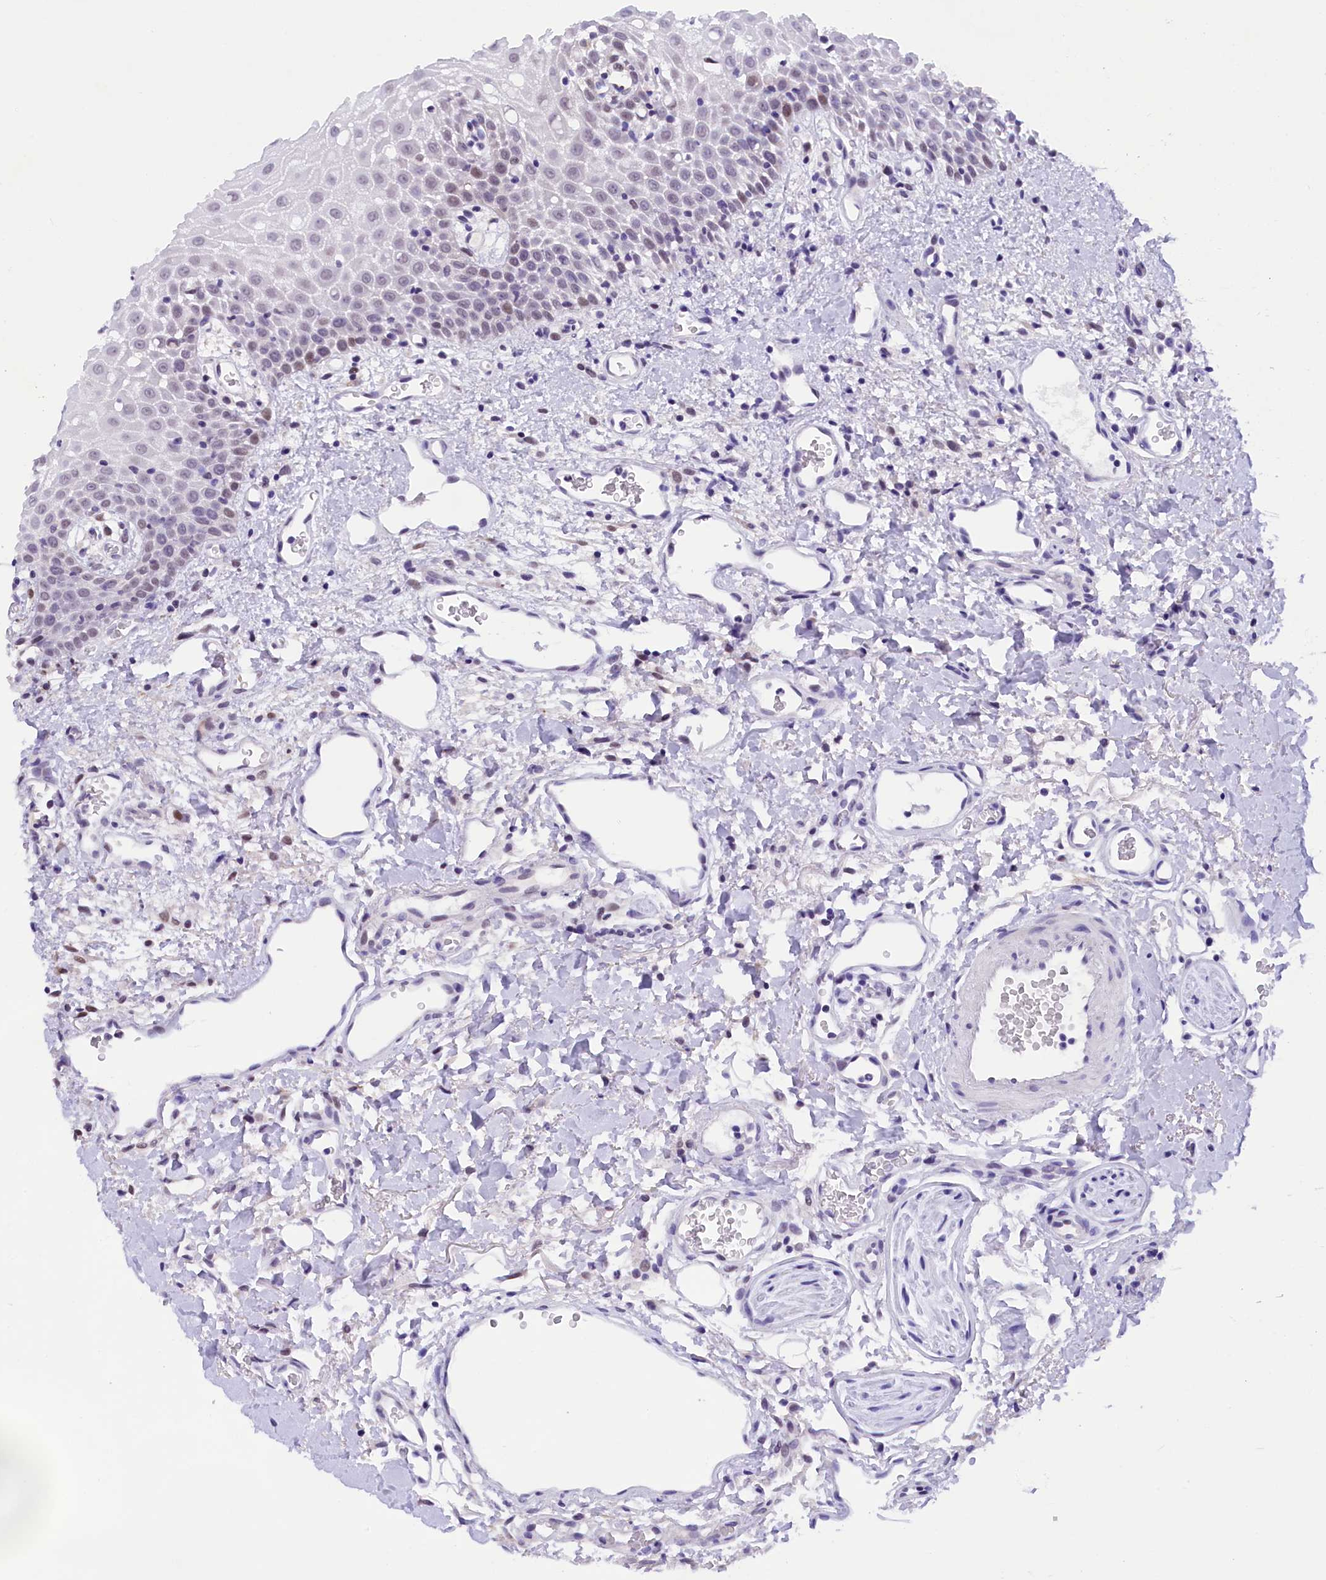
{"staining": {"intensity": "weak", "quantity": "<25%", "location": "nuclear"}, "tissue": "oral mucosa", "cell_type": "Squamous epithelial cells", "image_type": "normal", "snomed": [{"axis": "morphology", "description": "Normal tissue, NOS"}, {"axis": "topography", "description": "Oral tissue"}], "caption": "The photomicrograph reveals no staining of squamous epithelial cells in benign oral mucosa. The staining was performed using DAB to visualize the protein expression in brown, while the nuclei were stained in blue with hematoxylin (Magnification: 20x).", "gene": "FBXO45", "patient": {"sex": "female", "age": 70}}